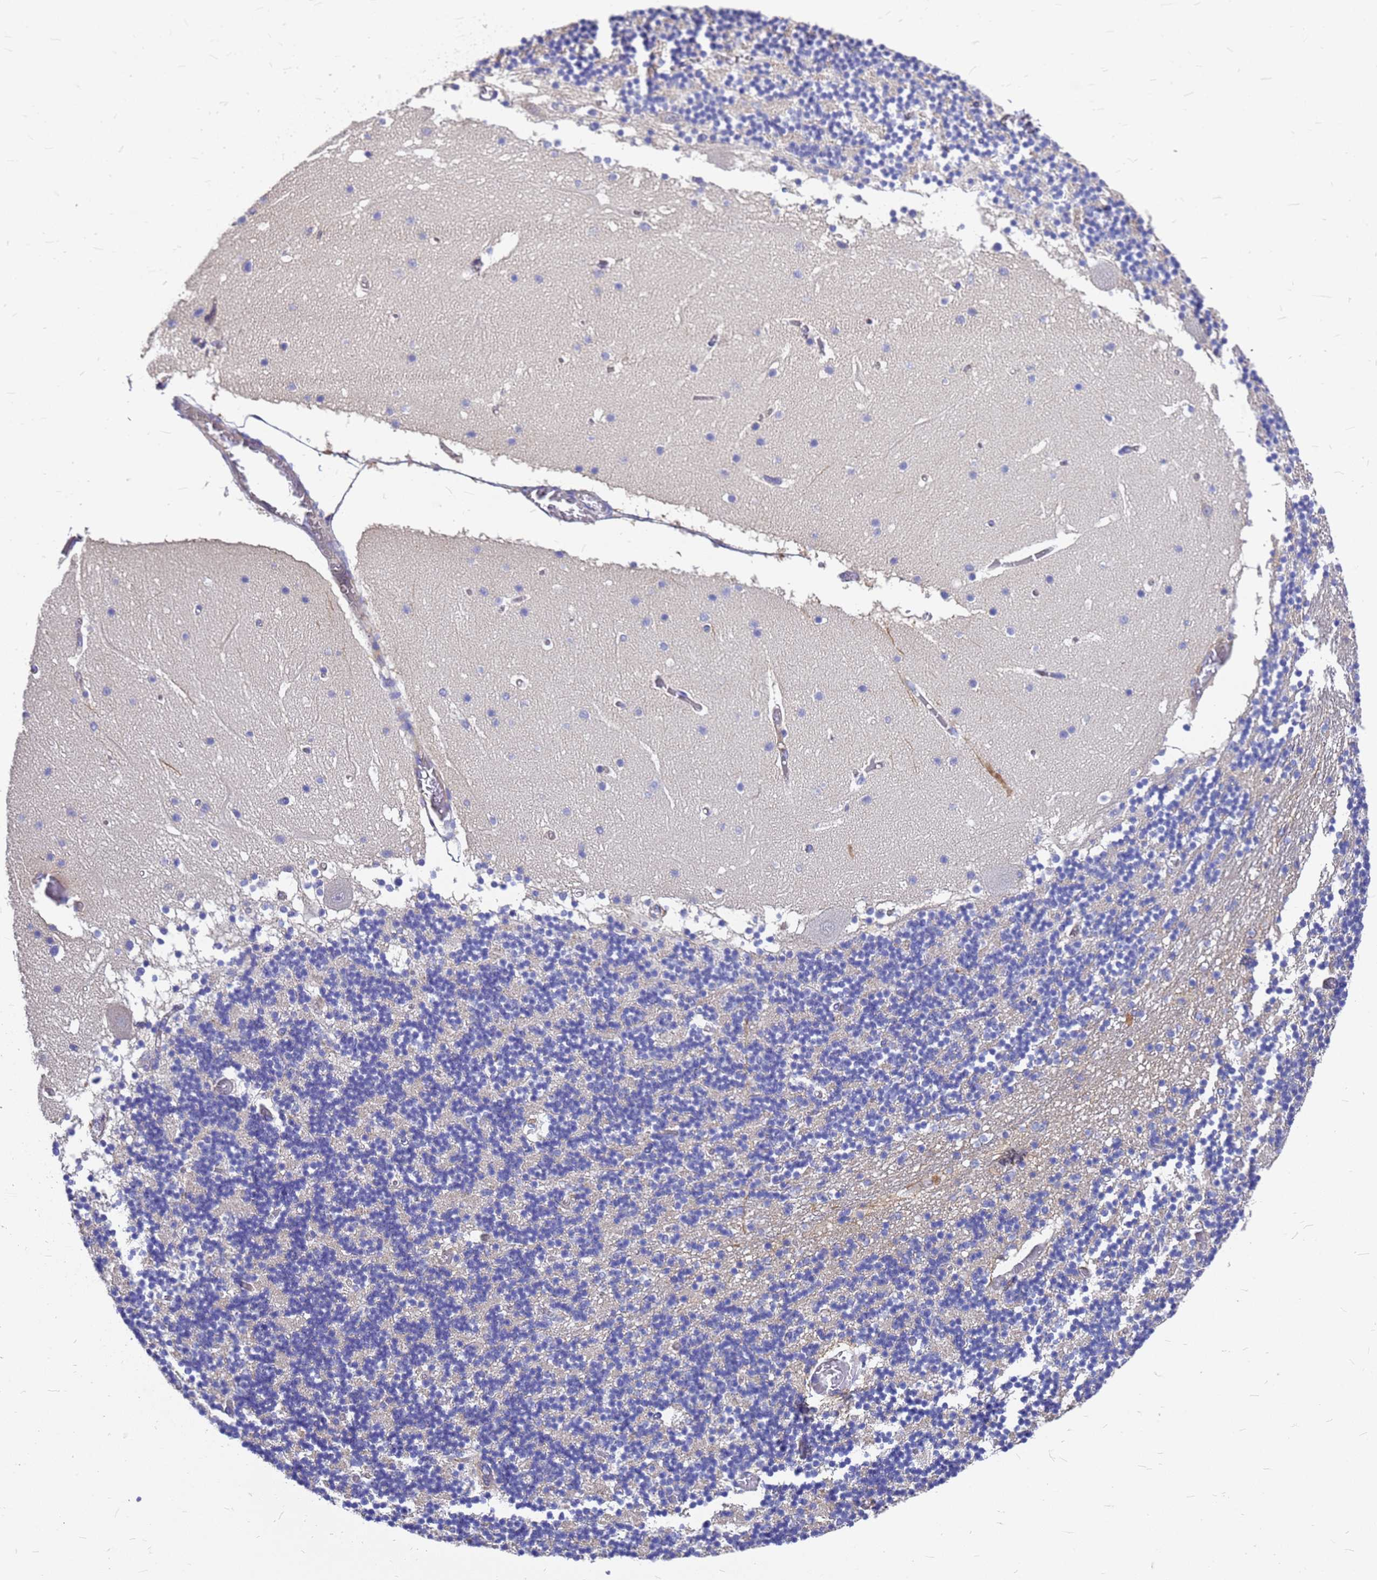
{"staining": {"intensity": "weak", "quantity": "25%-75%", "location": "cytoplasmic/membranous"}, "tissue": "cerebellum", "cell_type": "Cells in granular layer", "image_type": "normal", "snomed": [{"axis": "morphology", "description": "Normal tissue, NOS"}, {"axis": "topography", "description": "Cerebellum"}], "caption": "IHC staining of benign cerebellum, which shows low levels of weak cytoplasmic/membranous staining in approximately 25%-75% of cells in granular layer indicating weak cytoplasmic/membranous protein staining. The staining was performed using DAB (3,3'-diaminobenzidine) (brown) for protein detection and nuclei were counterstained in hematoxylin (blue).", "gene": "FBXW5", "patient": {"sex": "female", "age": 28}}